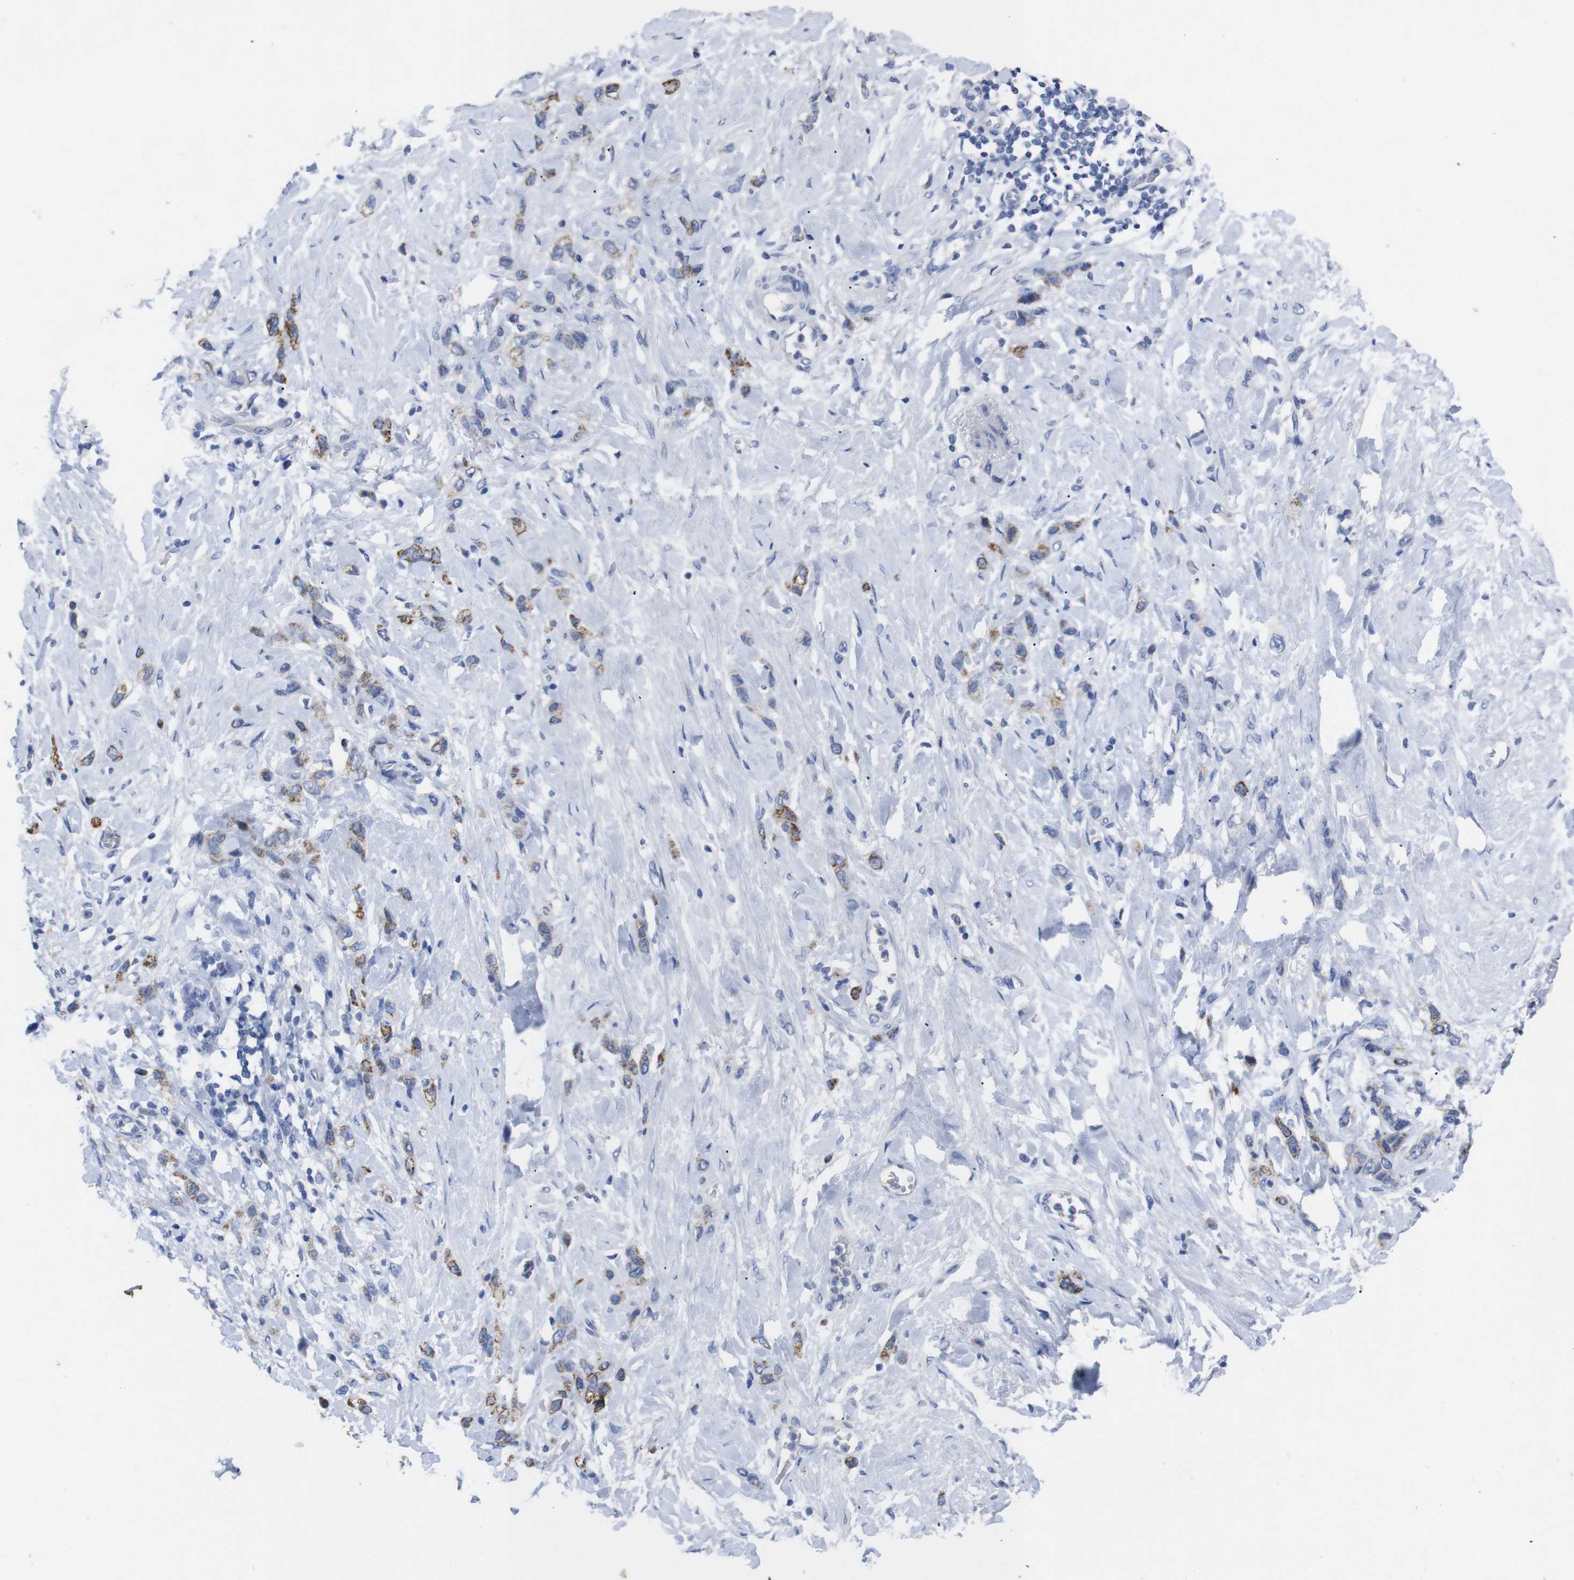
{"staining": {"intensity": "moderate", "quantity": "<25%", "location": "cytoplasmic/membranous"}, "tissue": "stomach cancer", "cell_type": "Tumor cells", "image_type": "cancer", "snomed": [{"axis": "morphology", "description": "Adenocarcinoma, NOS"}, {"axis": "morphology", "description": "Adenocarcinoma, High grade"}, {"axis": "topography", "description": "Stomach, upper"}, {"axis": "topography", "description": "Stomach, lower"}], "caption": "A brown stain labels moderate cytoplasmic/membranous positivity of a protein in adenocarcinoma (stomach) tumor cells. (DAB IHC with brightfield microscopy, high magnification).", "gene": "GJB2", "patient": {"sex": "female", "age": 65}}